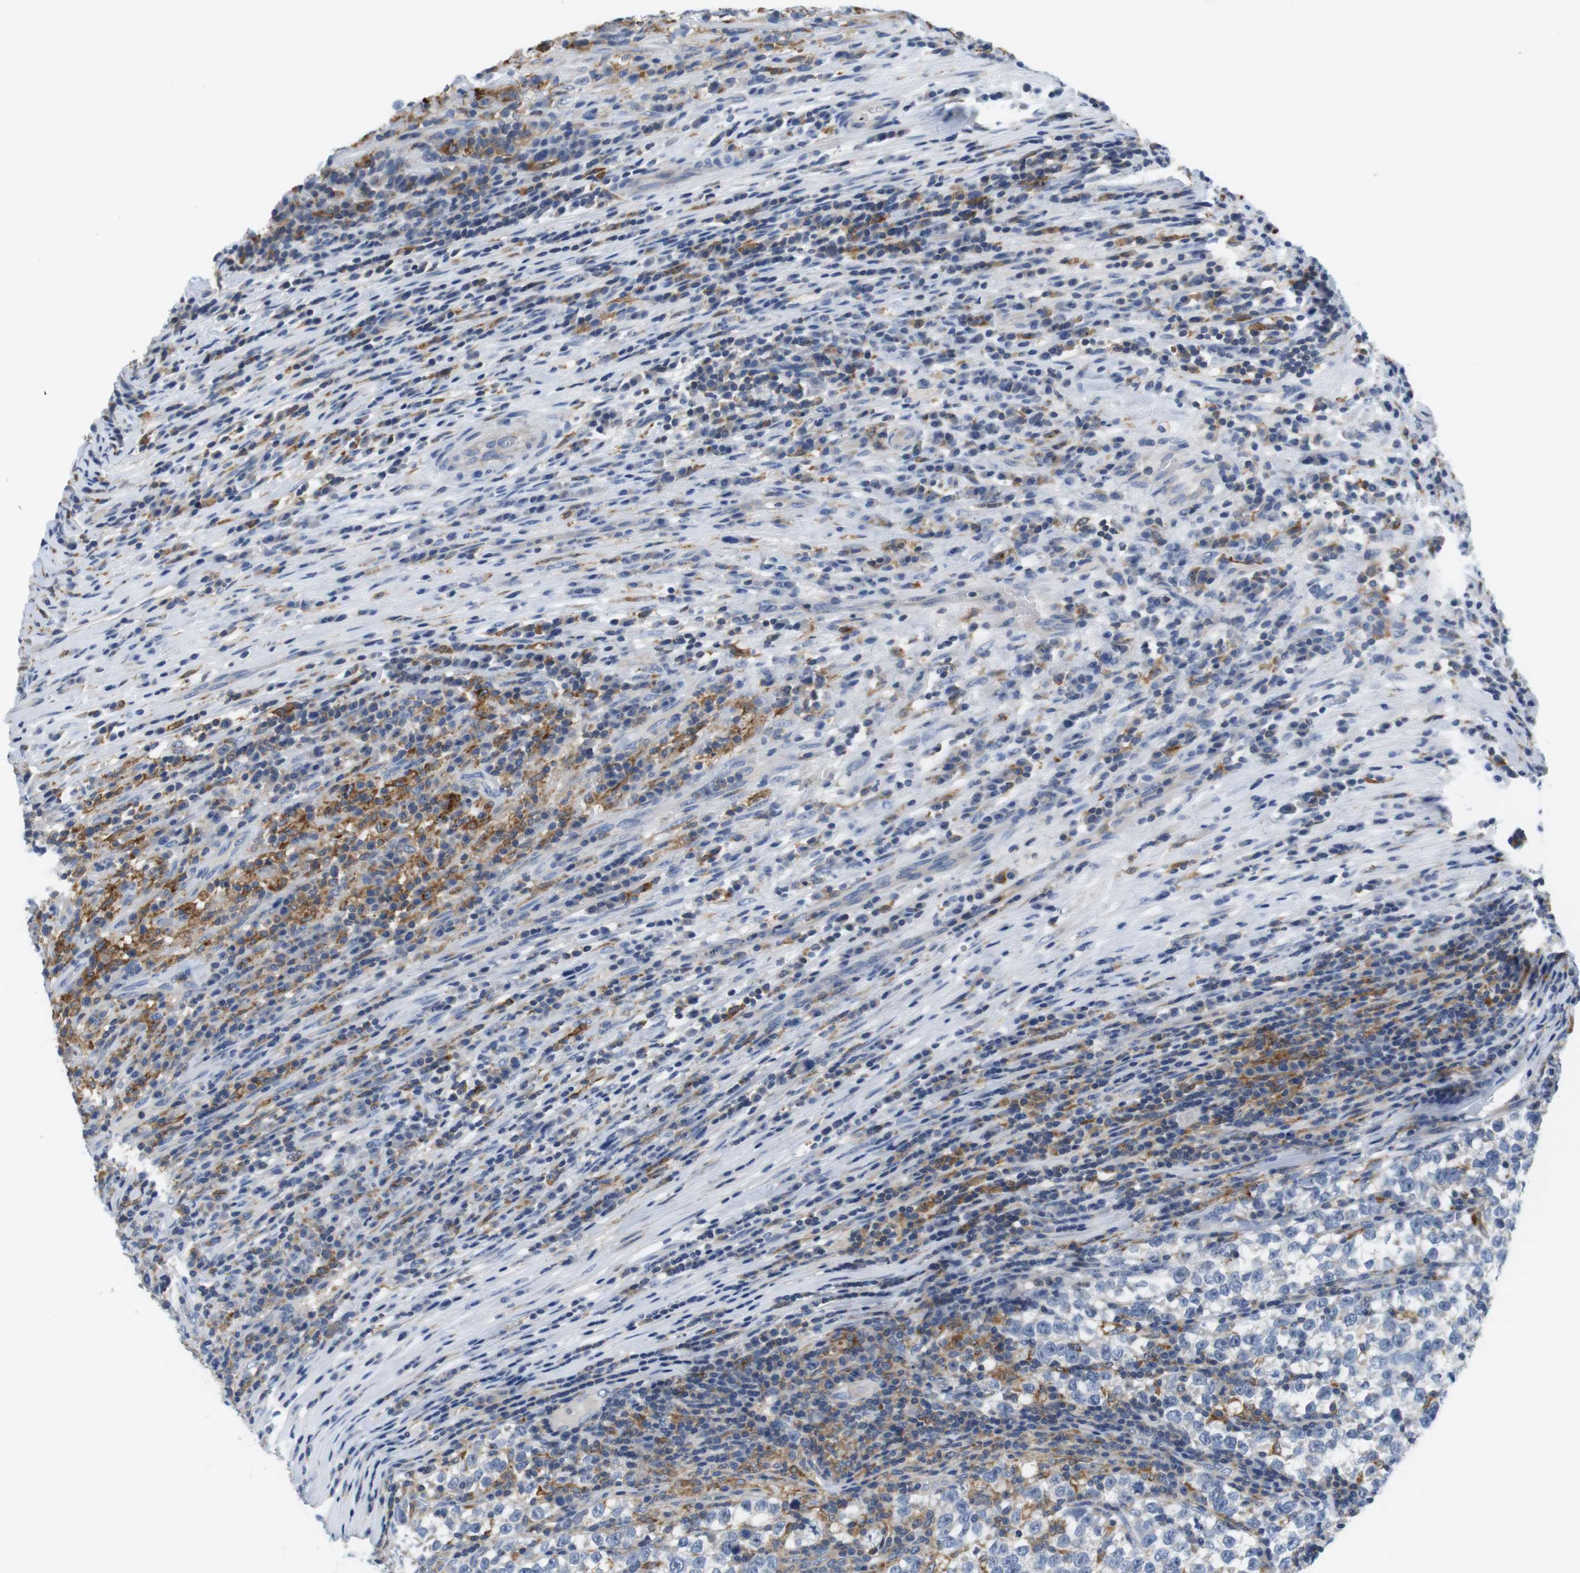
{"staining": {"intensity": "negative", "quantity": "none", "location": "none"}, "tissue": "testis cancer", "cell_type": "Tumor cells", "image_type": "cancer", "snomed": [{"axis": "morphology", "description": "Normal tissue, NOS"}, {"axis": "morphology", "description": "Seminoma, NOS"}, {"axis": "topography", "description": "Testis"}], "caption": "Testis cancer stained for a protein using immunohistochemistry demonstrates no expression tumor cells.", "gene": "CNGA2", "patient": {"sex": "male", "age": 43}}